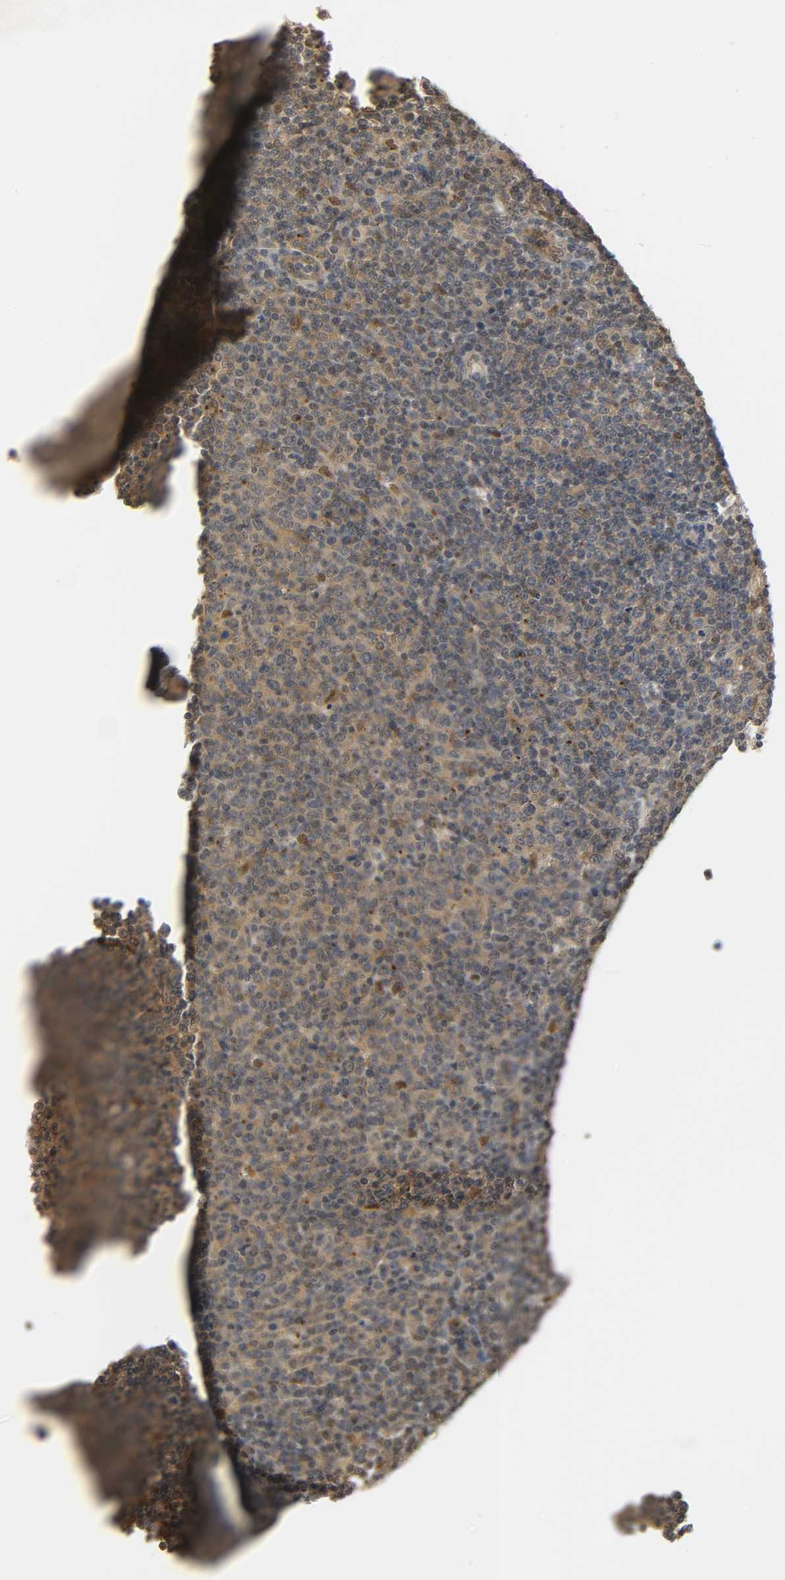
{"staining": {"intensity": "moderate", "quantity": "25%-75%", "location": "cytoplasmic/membranous,nuclear"}, "tissue": "lymphoma", "cell_type": "Tumor cells", "image_type": "cancer", "snomed": [{"axis": "morphology", "description": "Malignant lymphoma, non-Hodgkin's type, Low grade"}, {"axis": "topography", "description": "Lymph node"}], "caption": "Tumor cells exhibit moderate cytoplasmic/membranous and nuclear positivity in approximately 25%-75% of cells in malignant lymphoma, non-Hodgkin's type (low-grade). The protein of interest is shown in brown color, while the nuclei are stained blue.", "gene": "ZFPM2", "patient": {"sex": "male", "age": 70}}